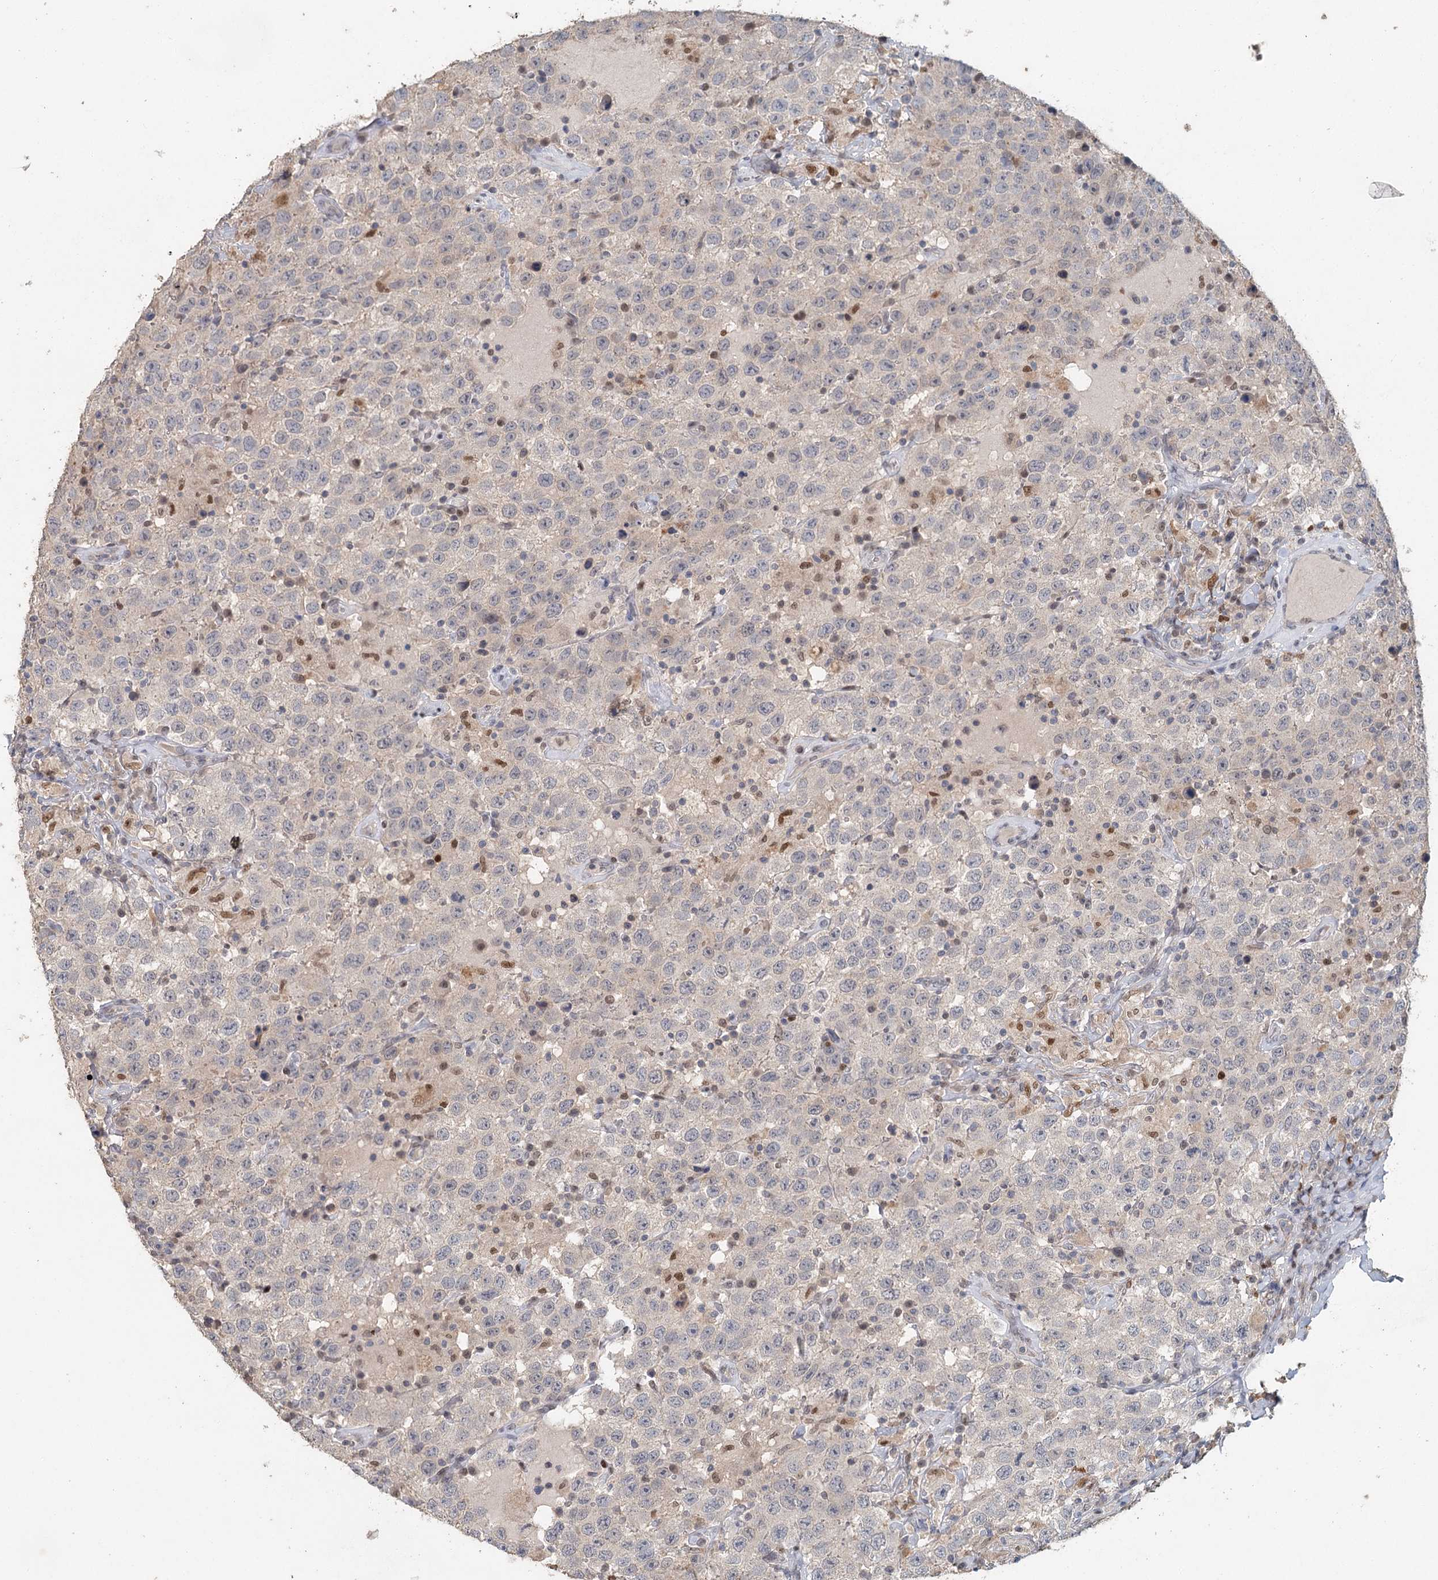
{"staining": {"intensity": "negative", "quantity": "none", "location": "none"}, "tissue": "testis cancer", "cell_type": "Tumor cells", "image_type": "cancer", "snomed": [{"axis": "morphology", "description": "Seminoma, NOS"}, {"axis": "topography", "description": "Testis"}], "caption": "Tumor cells show no significant protein positivity in testis cancer (seminoma). (Brightfield microscopy of DAB immunohistochemistry (IHC) at high magnification).", "gene": "ADK", "patient": {"sex": "male", "age": 41}}